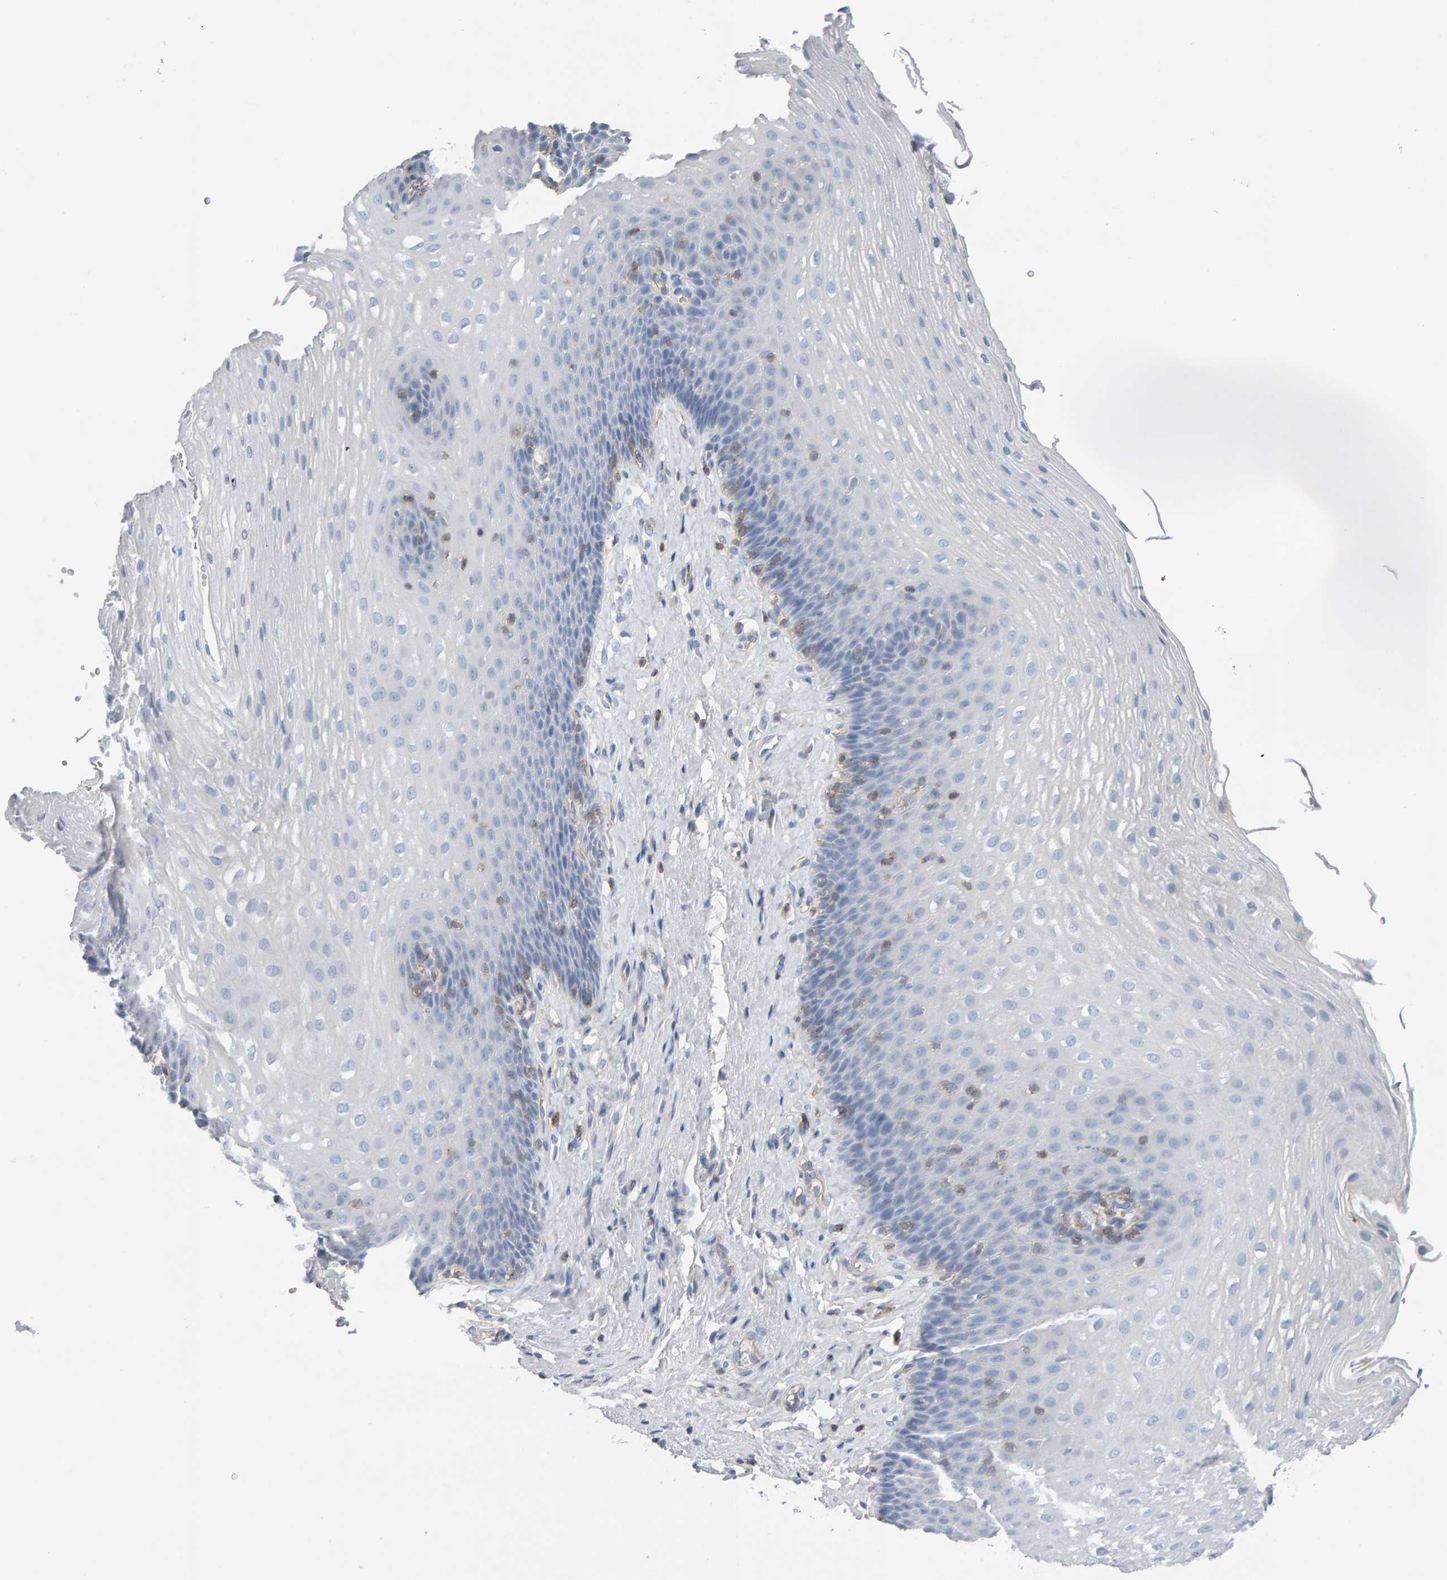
{"staining": {"intensity": "negative", "quantity": "none", "location": "none"}, "tissue": "esophagus", "cell_type": "Squamous epithelial cells", "image_type": "normal", "snomed": [{"axis": "morphology", "description": "Normal tissue, NOS"}, {"axis": "topography", "description": "Esophagus"}], "caption": "An IHC micrograph of normal esophagus is shown. There is no staining in squamous epithelial cells of esophagus.", "gene": "FYN", "patient": {"sex": "female", "age": 66}}